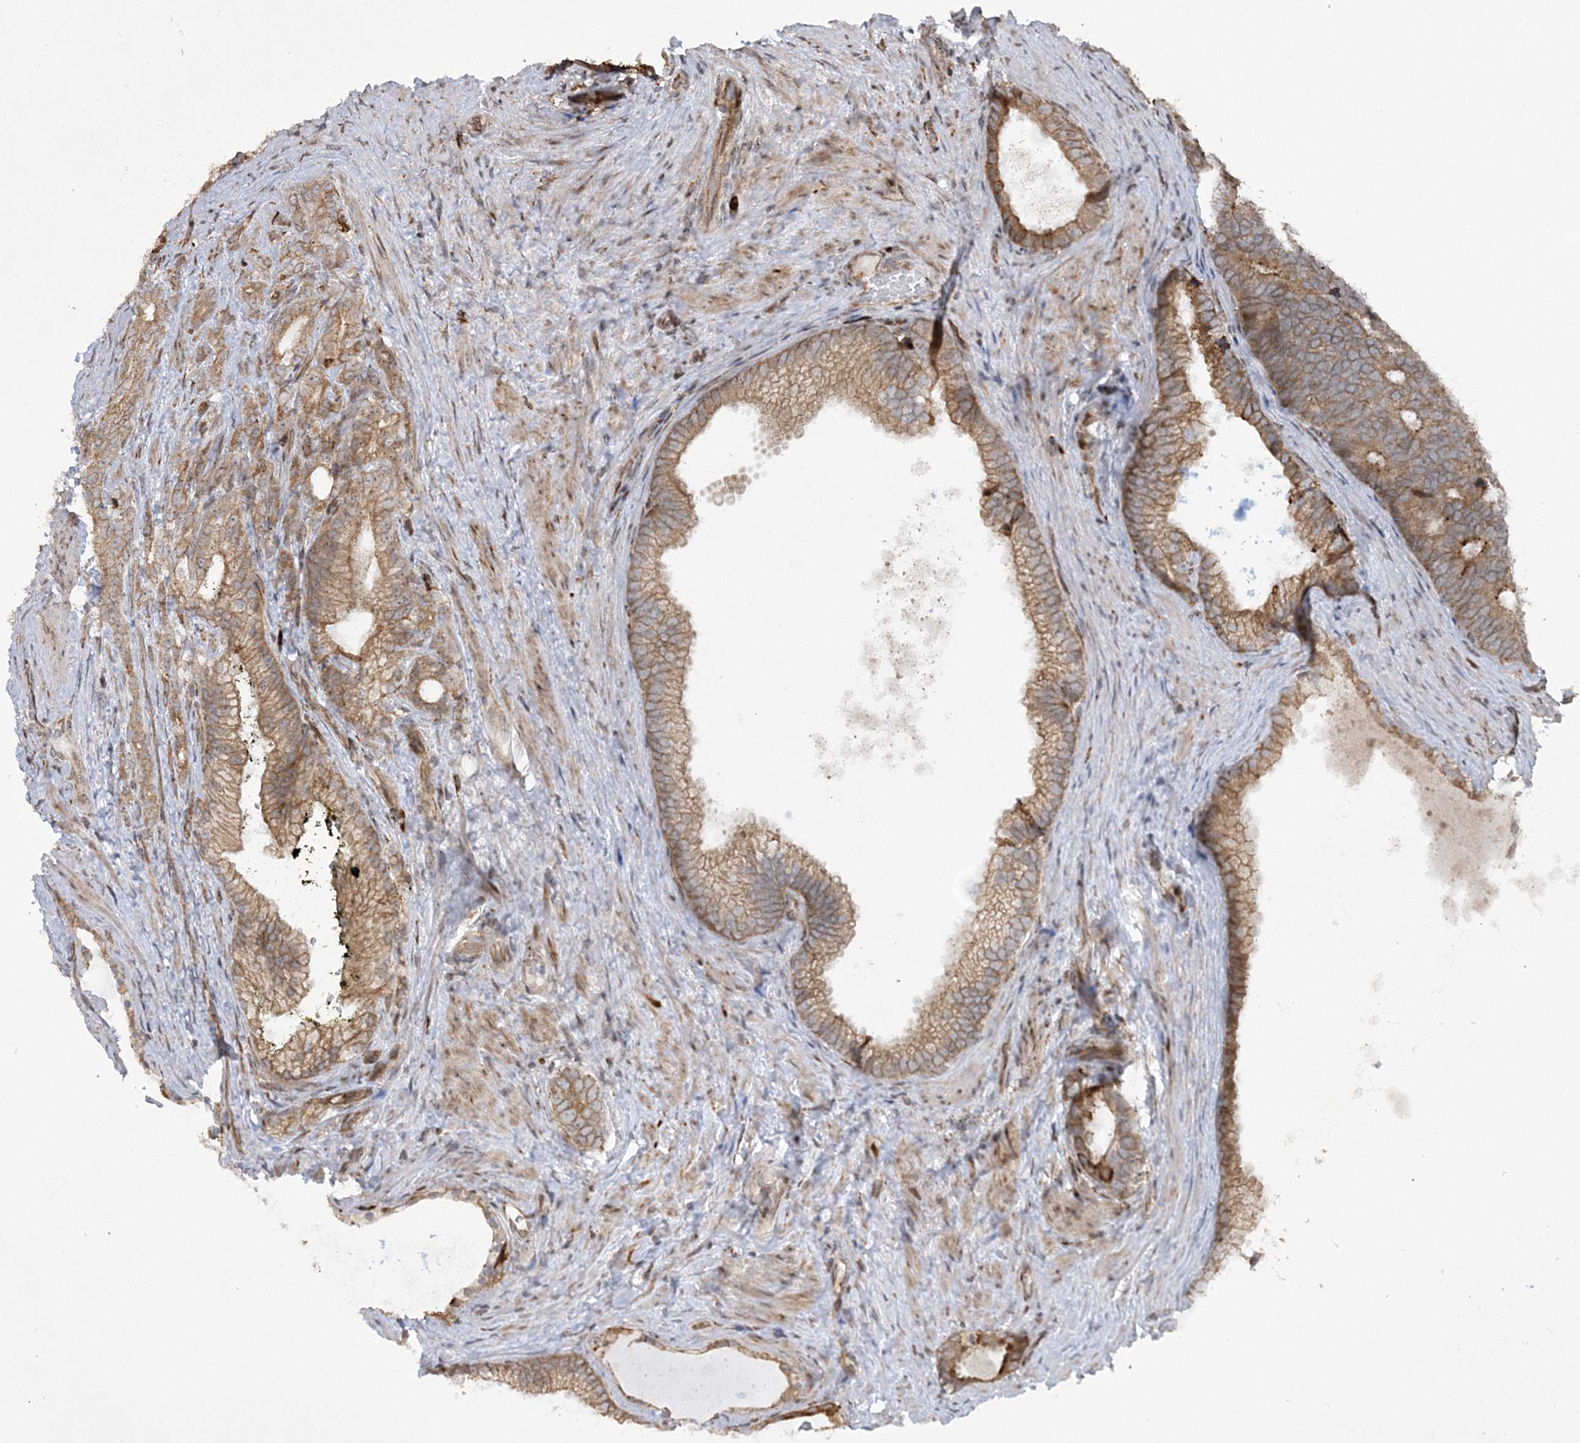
{"staining": {"intensity": "moderate", "quantity": ">75%", "location": "cytoplasmic/membranous"}, "tissue": "prostate cancer", "cell_type": "Tumor cells", "image_type": "cancer", "snomed": [{"axis": "morphology", "description": "Adenocarcinoma, Low grade"}, {"axis": "topography", "description": "Prostate"}], "caption": "There is medium levels of moderate cytoplasmic/membranous positivity in tumor cells of prostate cancer (low-grade adenocarcinoma), as demonstrated by immunohistochemical staining (brown color).", "gene": "EFCAB12", "patient": {"sex": "male", "age": 71}}